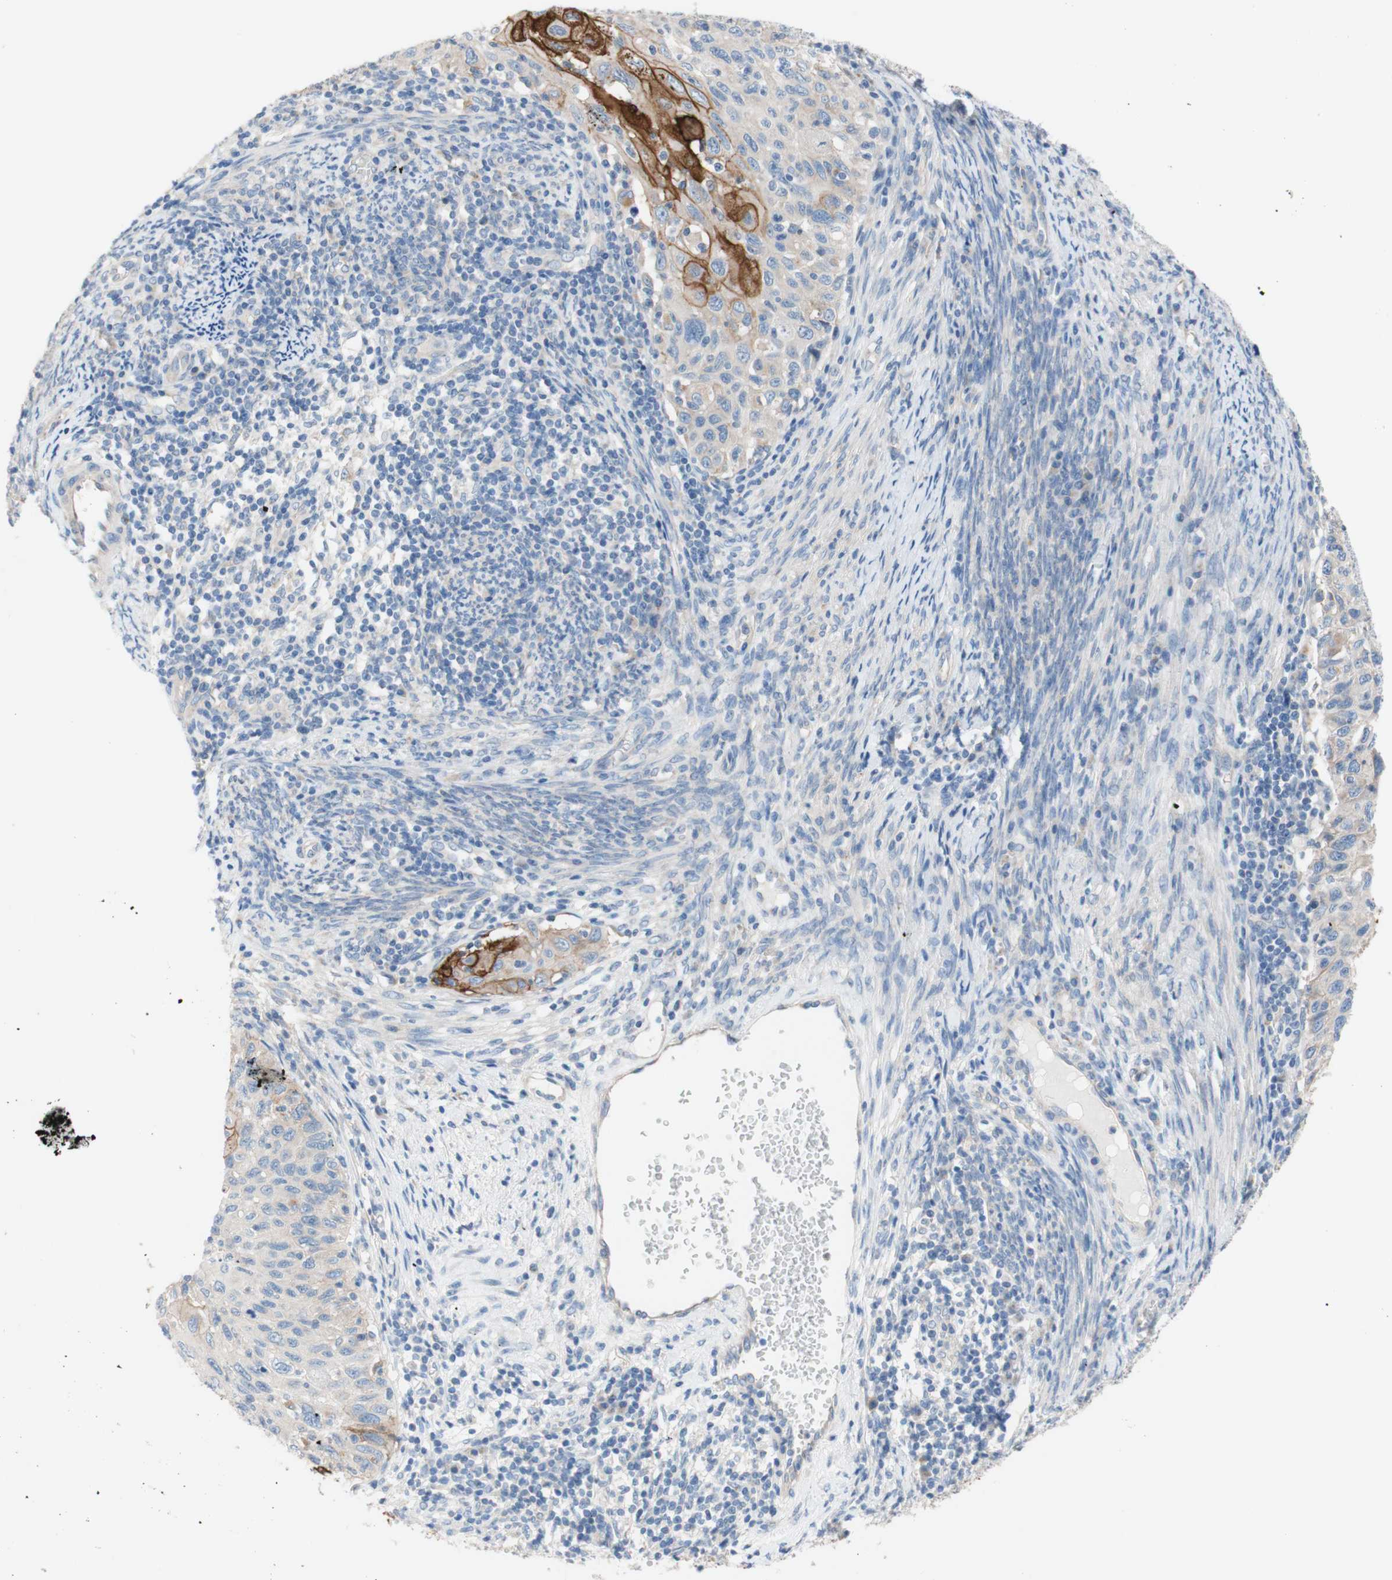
{"staining": {"intensity": "strong", "quantity": "25%-75%", "location": "cytoplasmic/membranous"}, "tissue": "cervical cancer", "cell_type": "Tumor cells", "image_type": "cancer", "snomed": [{"axis": "morphology", "description": "Squamous cell carcinoma, NOS"}, {"axis": "topography", "description": "Cervix"}], "caption": "Cervical cancer stained with DAB immunohistochemistry (IHC) demonstrates high levels of strong cytoplasmic/membranous staining in about 25%-75% of tumor cells.", "gene": "F3", "patient": {"sex": "female", "age": 70}}